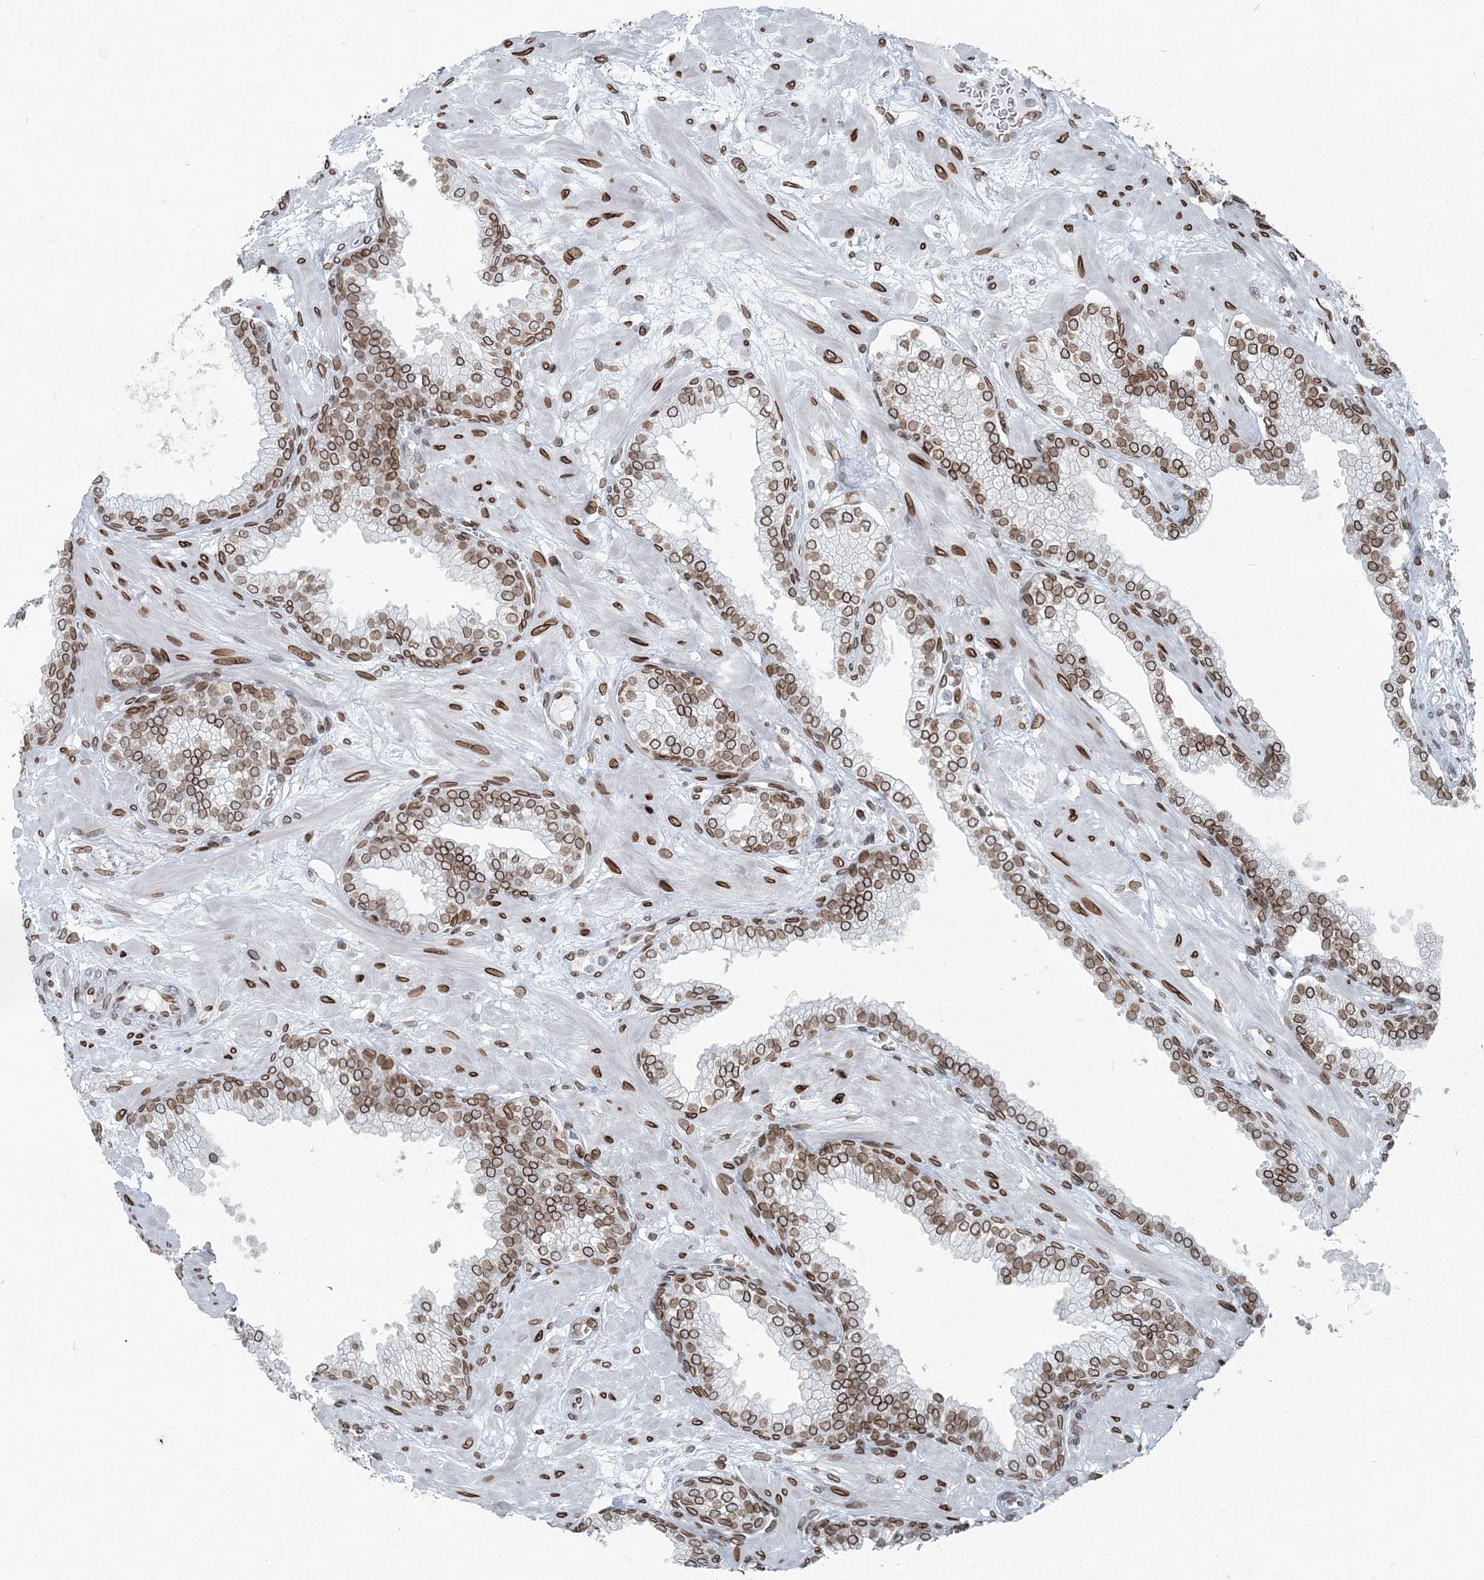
{"staining": {"intensity": "moderate", "quantity": ">75%", "location": "cytoplasmic/membranous,nuclear"}, "tissue": "prostate", "cell_type": "Glandular cells", "image_type": "normal", "snomed": [{"axis": "morphology", "description": "Normal tissue, NOS"}, {"axis": "morphology", "description": "Urothelial carcinoma, Low grade"}, {"axis": "topography", "description": "Urinary bladder"}, {"axis": "topography", "description": "Prostate"}], "caption": "This photomicrograph displays unremarkable prostate stained with IHC to label a protein in brown. The cytoplasmic/membranous,nuclear of glandular cells show moderate positivity for the protein. Nuclei are counter-stained blue.", "gene": "GJD4", "patient": {"sex": "male", "age": 60}}